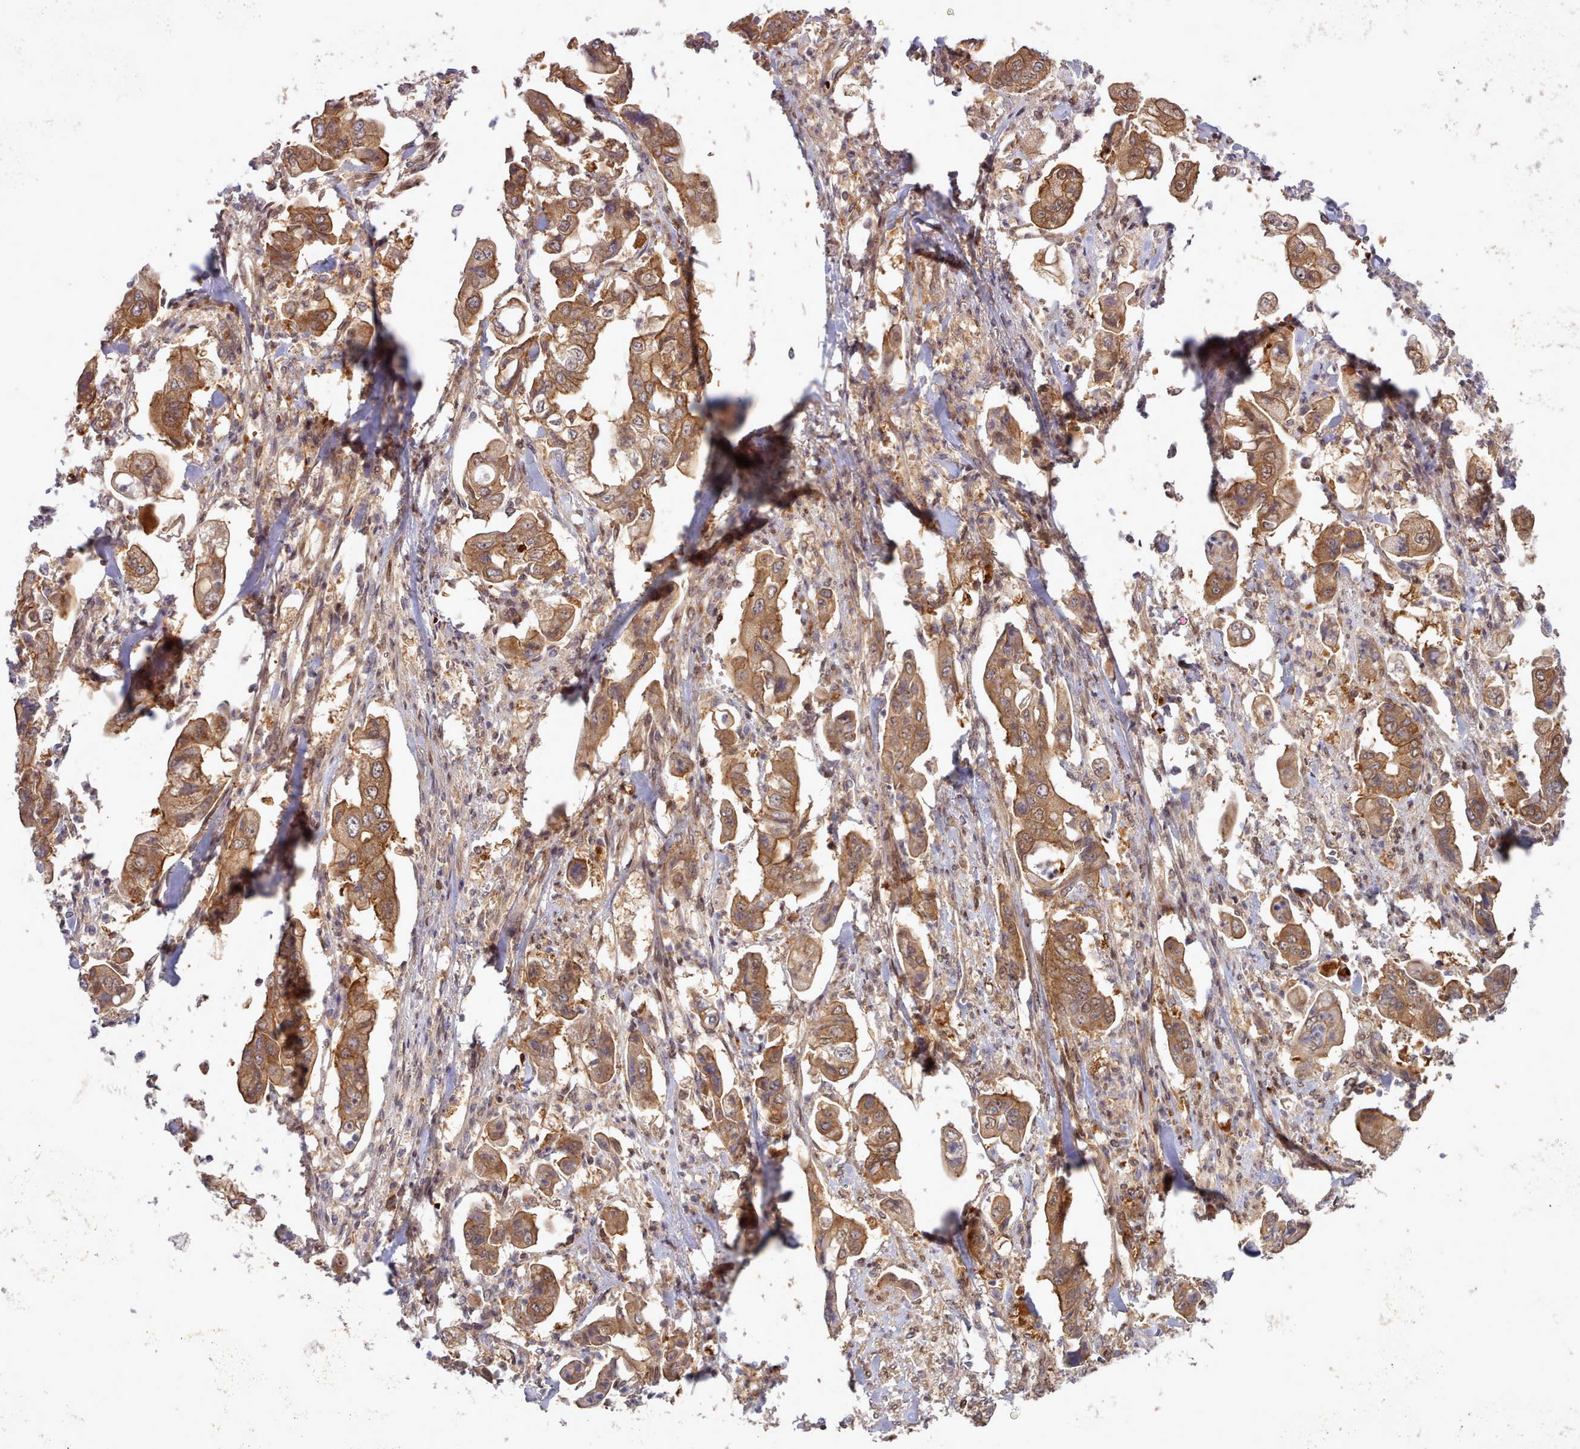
{"staining": {"intensity": "moderate", "quantity": ">75%", "location": "cytoplasmic/membranous"}, "tissue": "stomach cancer", "cell_type": "Tumor cells", "image_type": "cancer", "snomed": [{"axis": "morphology", "description": "Adenocarcinoma, NOS"}, {"axis": "topography", "description": "Stomach"}], "caption": "Immunohistochemistry (IHC) staining of stomach cancer, which exhibits medium levels of moderate cytoplasmic/membranous expression in approximately >75% of tumor cells indicating moderate cytoplasmic/membranous protein expression. The staining was performed using DAB (3,3'-diaminobenzidine) (brown) for protein detection and nuclei were counterstained in hematoxylin (blue).", "gene": "UBE2G1", "patient": {"sex": "male", "age": 62}}